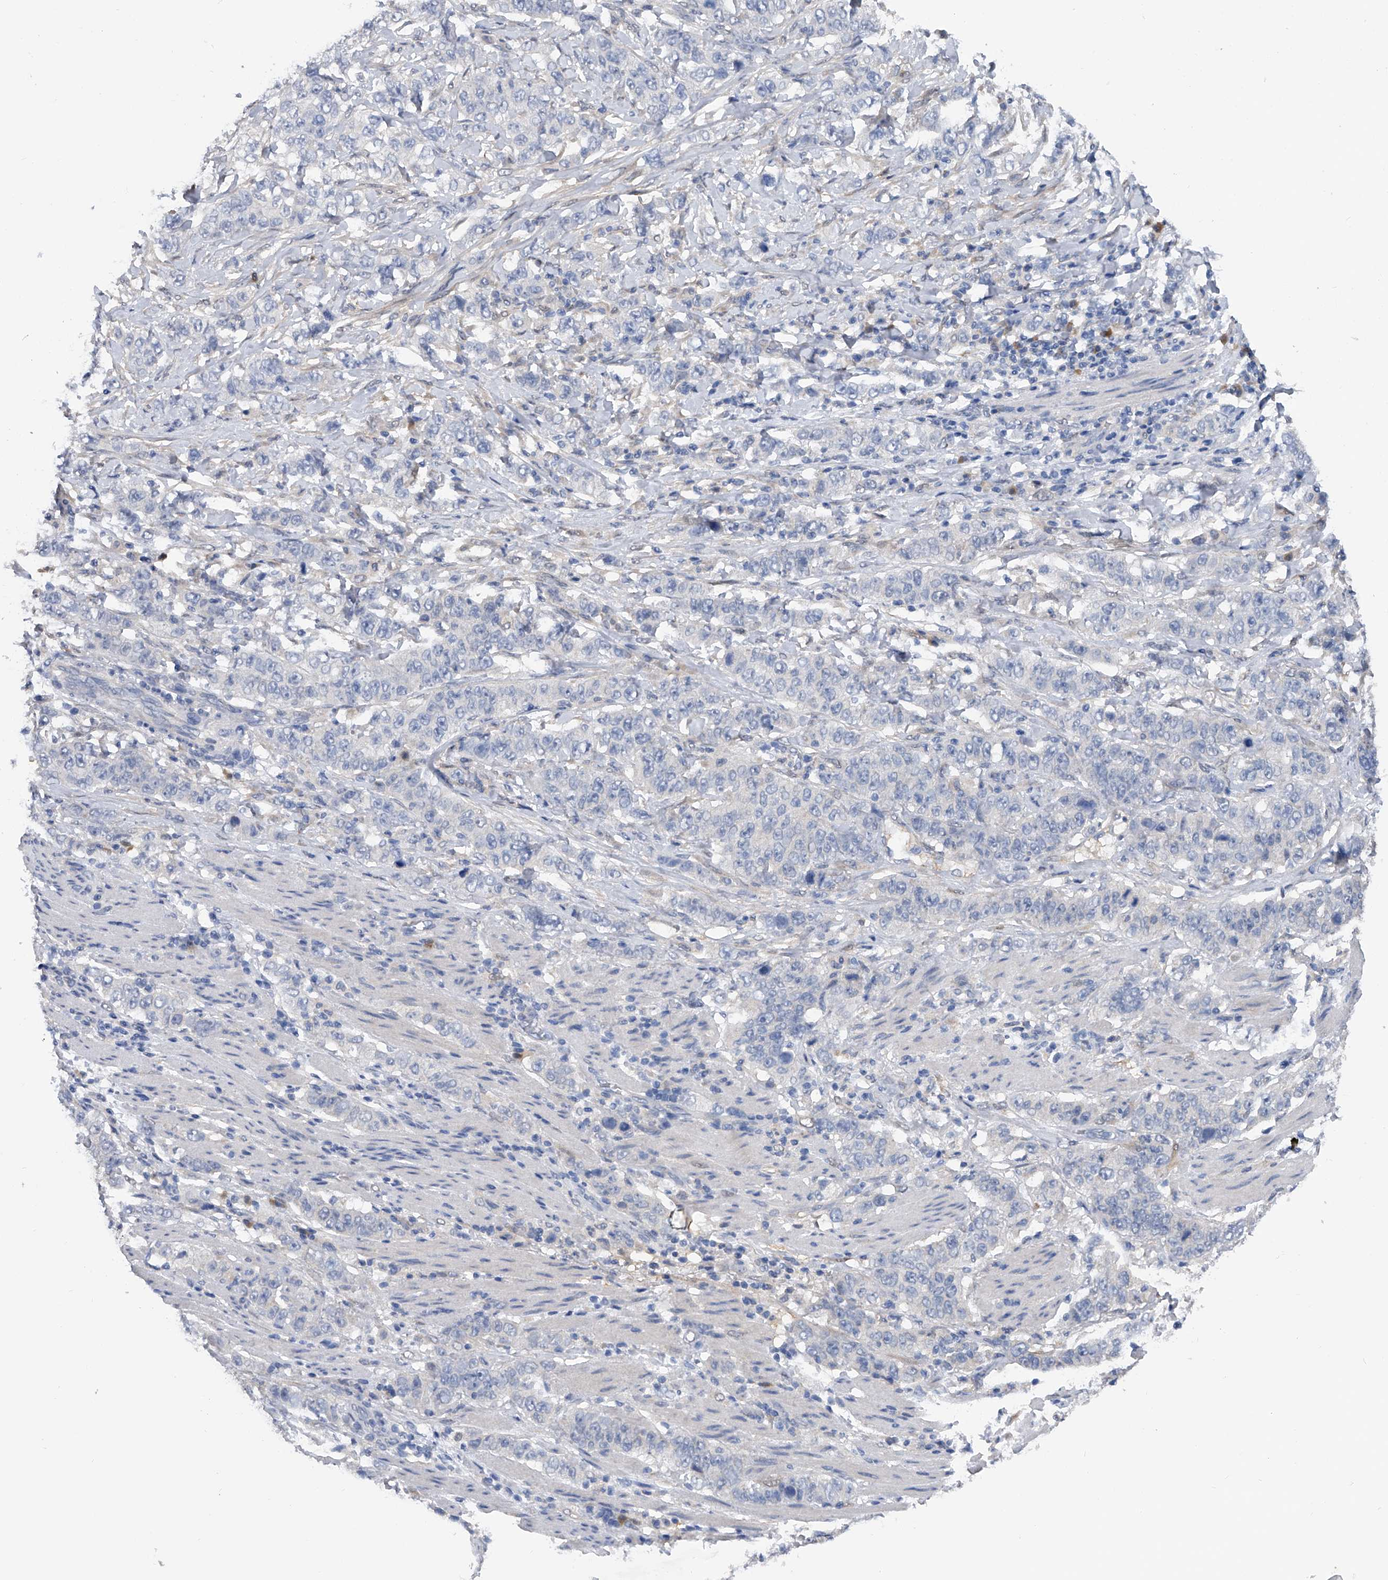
{"staining": {"intensity": "negative", "quantity": "none", "location": "none"}, "tissue": "stomach cancer", "cell_type": "Tumor cells", "image_type": "cancer", "snomed": [{"axis": "morphology", "description": "Adenocarcinoma, NOS"}, {"axis": "topography", "description": "Stomach"}], "caption": "High magnification brightfield microscopy of adenocarcinoma (stomach) stained with DAB (3,3'-diaminobenzidine) (brown) and counterstained with hematoxylin (blue): tumor cells show no significant positivity.", "gene": "PGM3", "patient": {"sex": "male", "age": 48}}